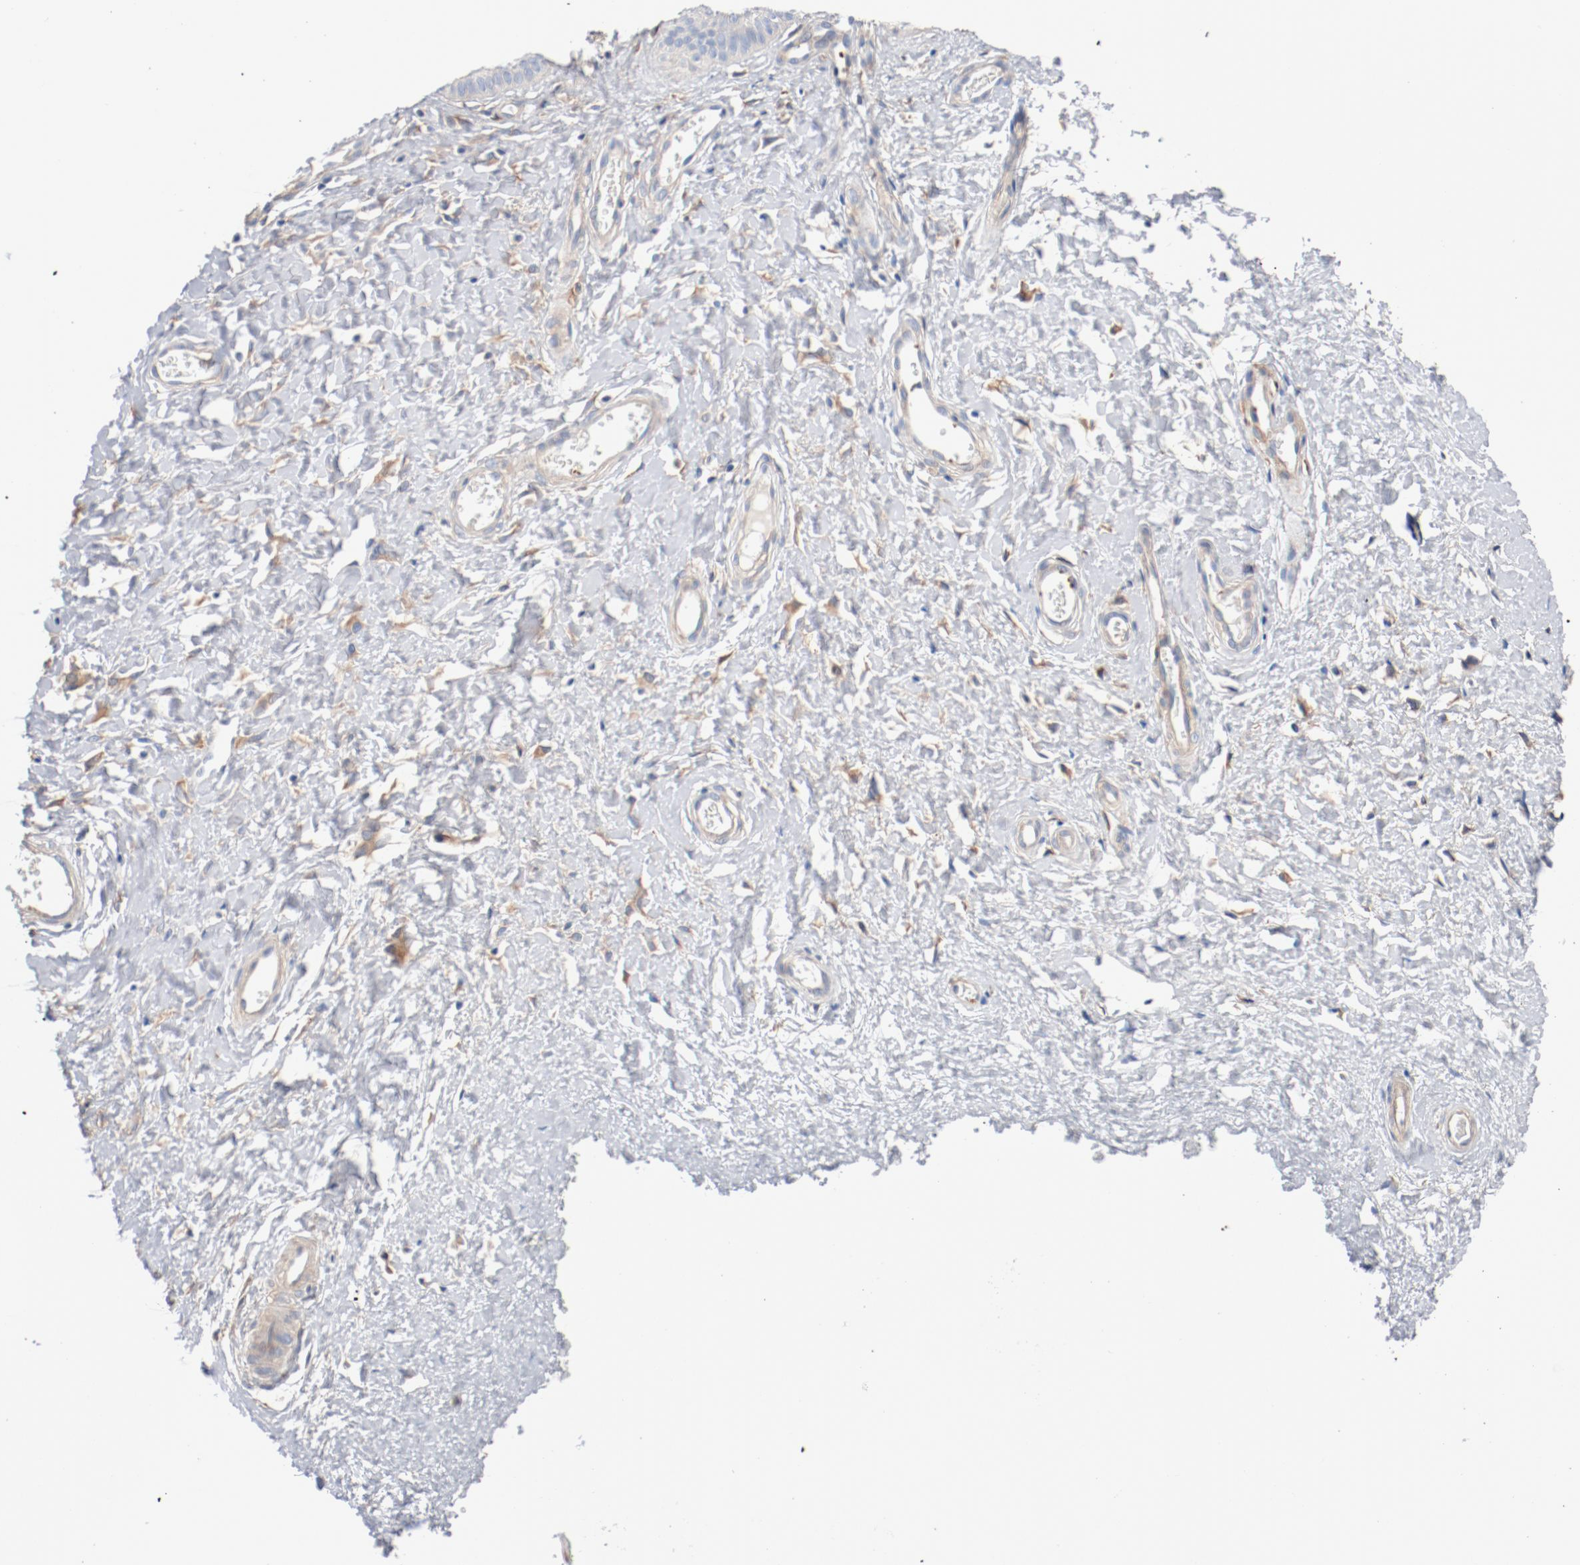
{"staining": {"intensity": "weak", "quantity": "25%-75%", "location": "cytoplasmic/membranous"}, "tissue": "cervix", "cell_type": "Glandular cells", "image_type": "normal", "snomed": [{"axis": "morphology", "description": "Normal tissue, NOS"}, {"axis": "topography", "description": "Cervix"}], "caption": "A high-resolution histopathology image shows IHC staining of unremarkable cervix, which shows weak cytoplasmic/membranous positivity in approximately 25%-75% of glandular cells.", "gene": "ILK", "patient": {"sex": "female", "age": 55}}